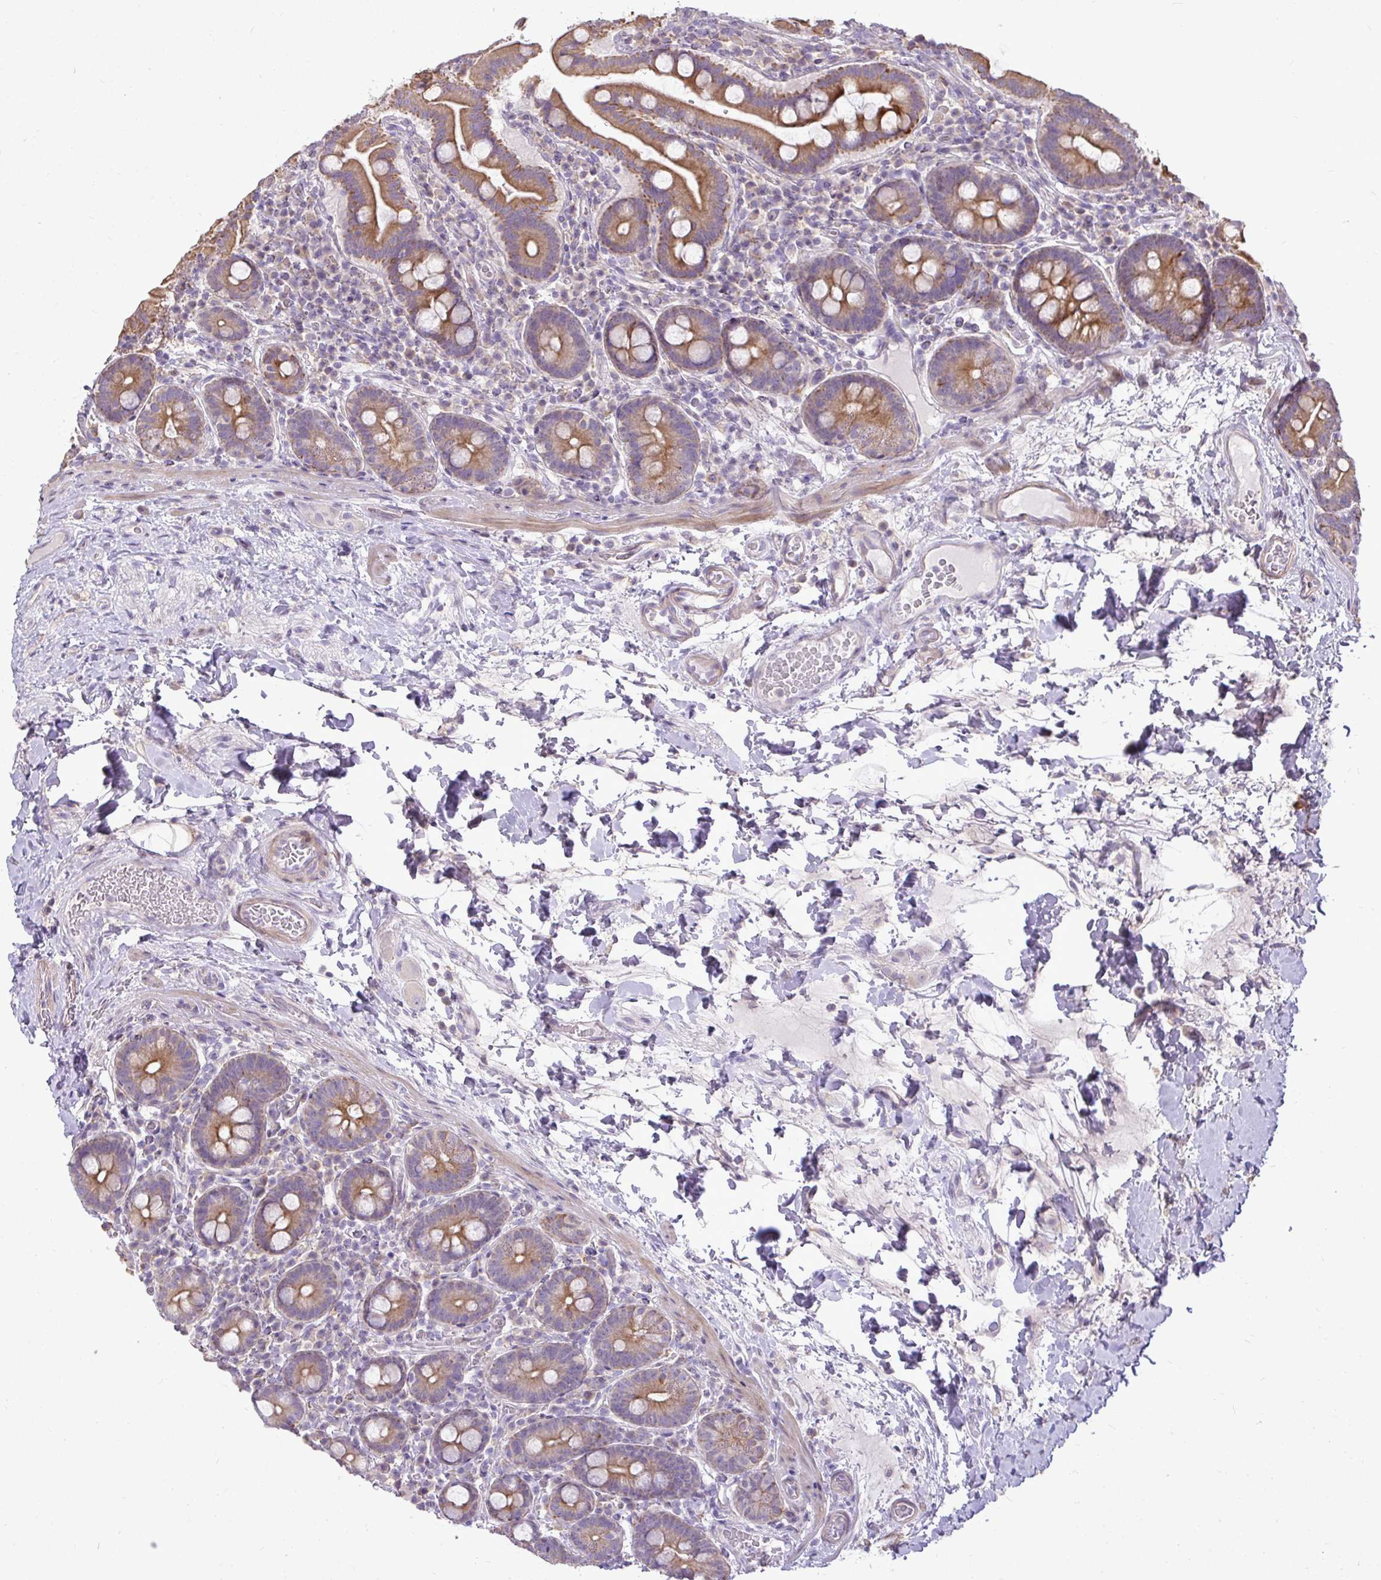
{"staining": {"intensity": "moderate", "quantity": ">75%", "location": "cytoplasmic/membranous"}, "tissue": "small intestine", "cell_type": "Glandular cells", "image_type": "normal", "snomed": [{"axis": "morphology", "description": "Normal tissue, NOS"}, {"axis": "topography", "description": "Small intestine"}], "caption": "The histopathology image displays immunohistochemical staining of unremarkable small intestine. There is moderate cytoplasmic/membranous staining is appreciated in about >75% of glandular cells. Immunohistochemistry (ihc) stains the protein in brown and the nuclei are stained blue.", "gene": "STRIP1", "patient": {"sex": "male", "age": 26}}